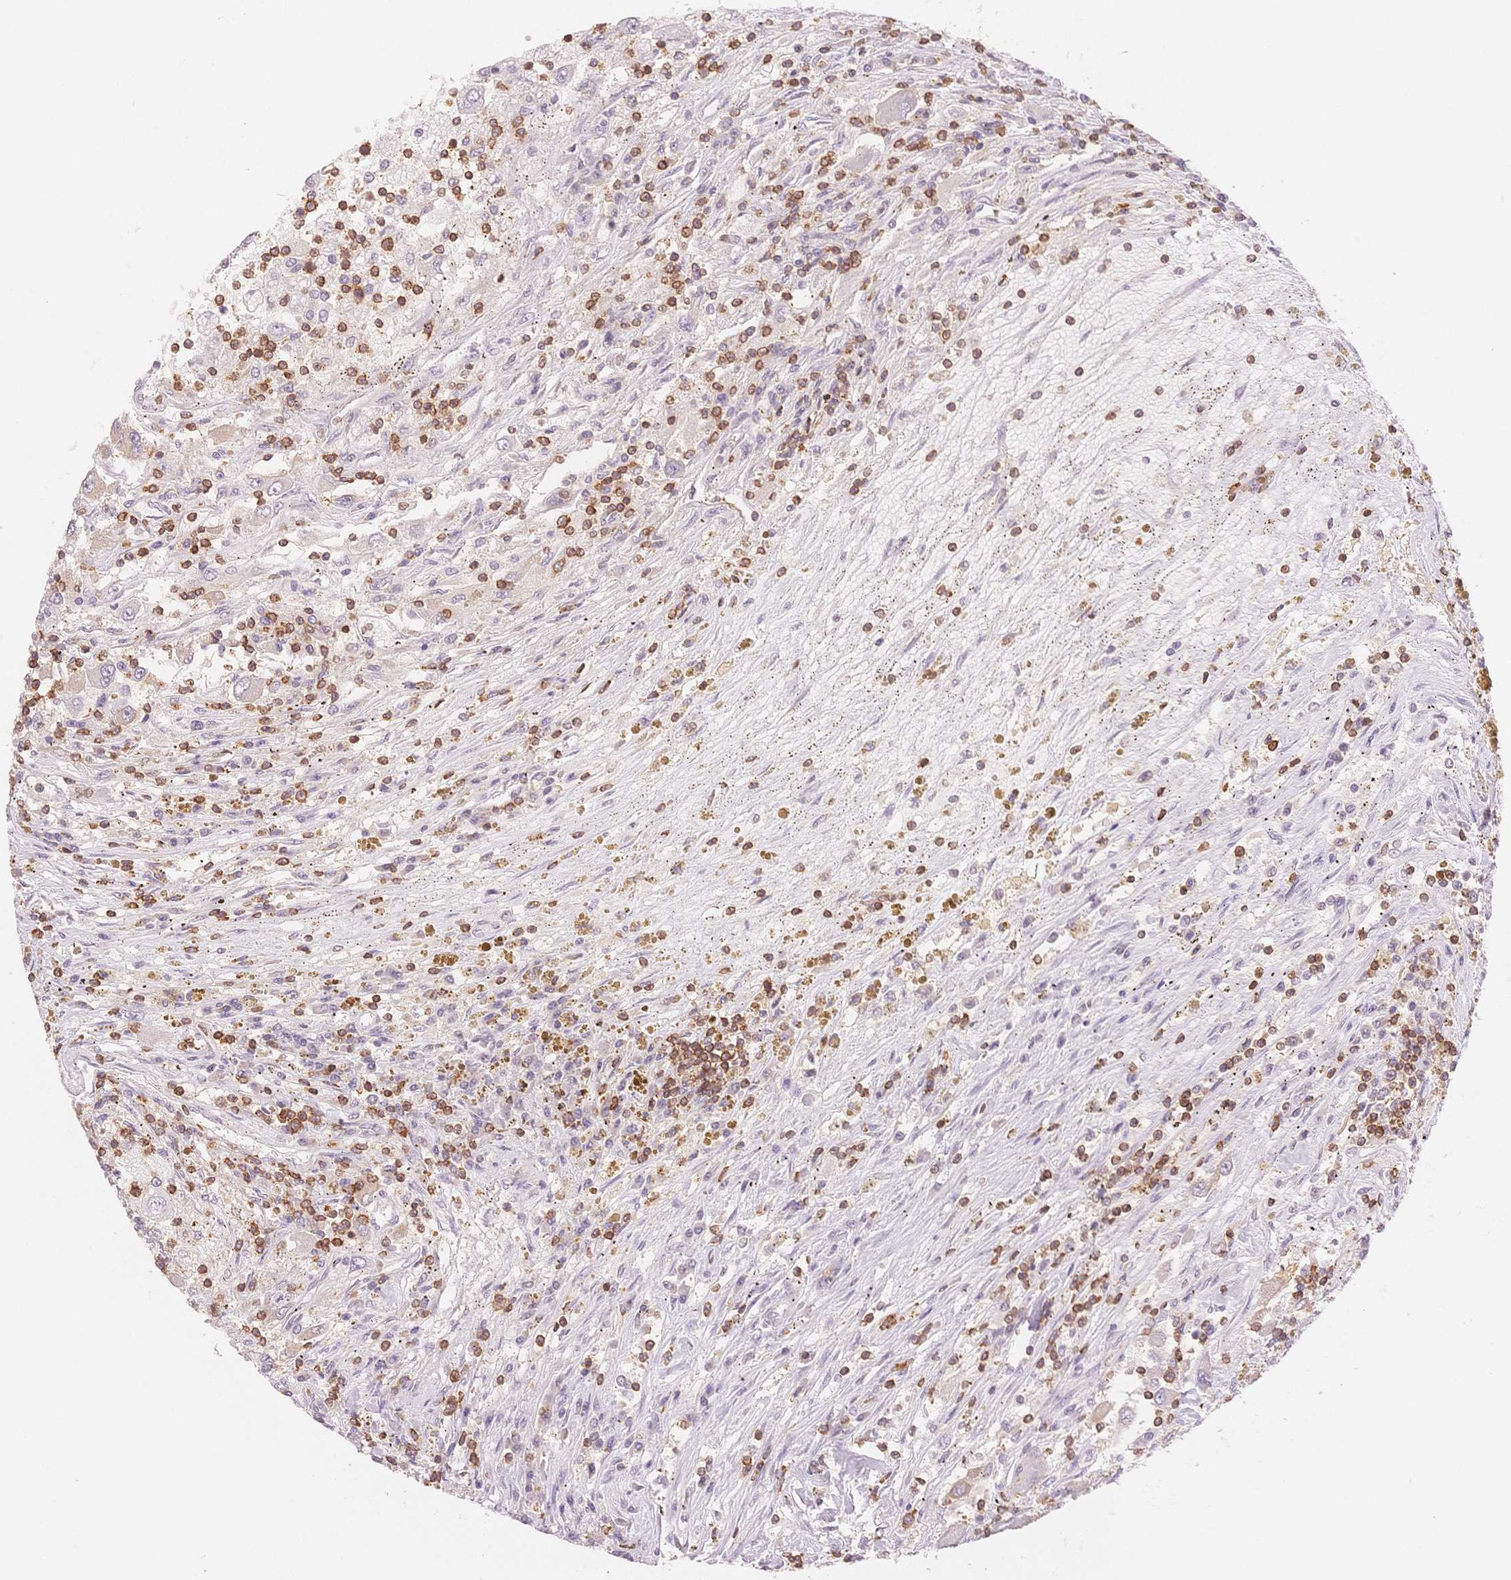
{"staining": {"intensity": "weak", "quantity": "<25%", "location": "cytoplasmic/membranous"}, "tissue": "renal cancer", "cell_type": "Tumor cells", "image_type": "cancer", "snomed": [{"axis": "morphology", "description": "Adenocarcinoma, NOS"}, {"axis": "topography", "description": "Kidney"}], "caption": "High magnification brightfield microscopy of renal adenocarcinoma stained with DAB (3,3'-diaminobenzidine) (brown) and counterstained with hematoxylin (blue): tumor cells show no significant staining. (DAB (3,3'-diaminobenzidine) IHC visualized using brightfield microscopy, high magnification).", "gene": "STK39", "patient": {"sex": "female", "age": 67}}